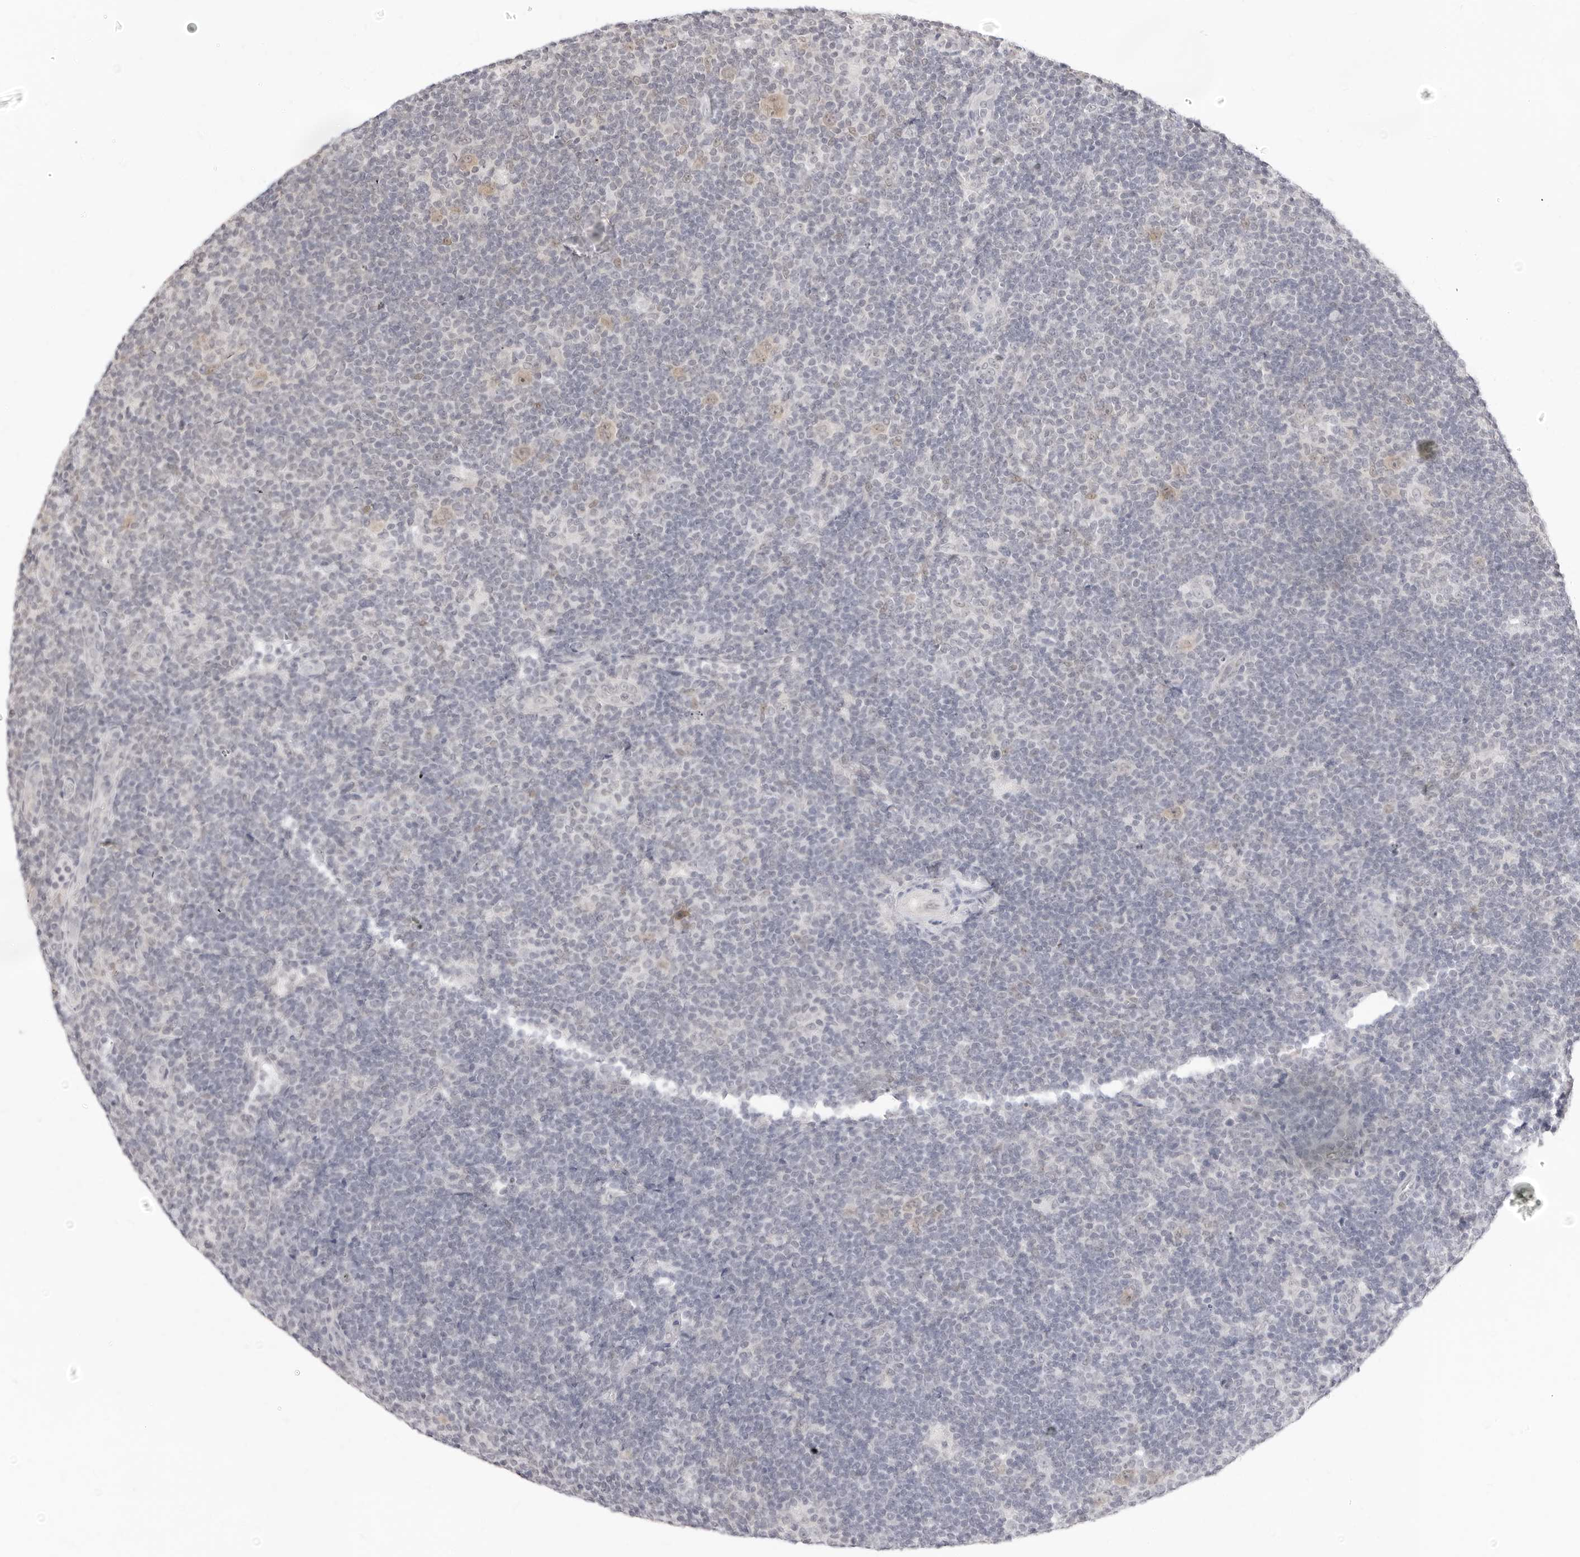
{"staining": {"intensity": "weak", "quantity": ">75%", "location": "cytoplasmic/membranous"}, "tissue": "lymphoma", "cell_type": "Tumor cells", "image_type": "cancer", "snomed": [{"axis": "morphology", "description": "Hodgkin's disease, NOS"}, {"axis": "topography", "description": "Lymph node"}], "caption": "A photomicrograph of human Hodgkin's disease stained for a protein reveals weak cytoplasmic/membranous brown staining in tumor cells.", "gene": "FDPS", "patient": {"sex": "female", "age": 57}}